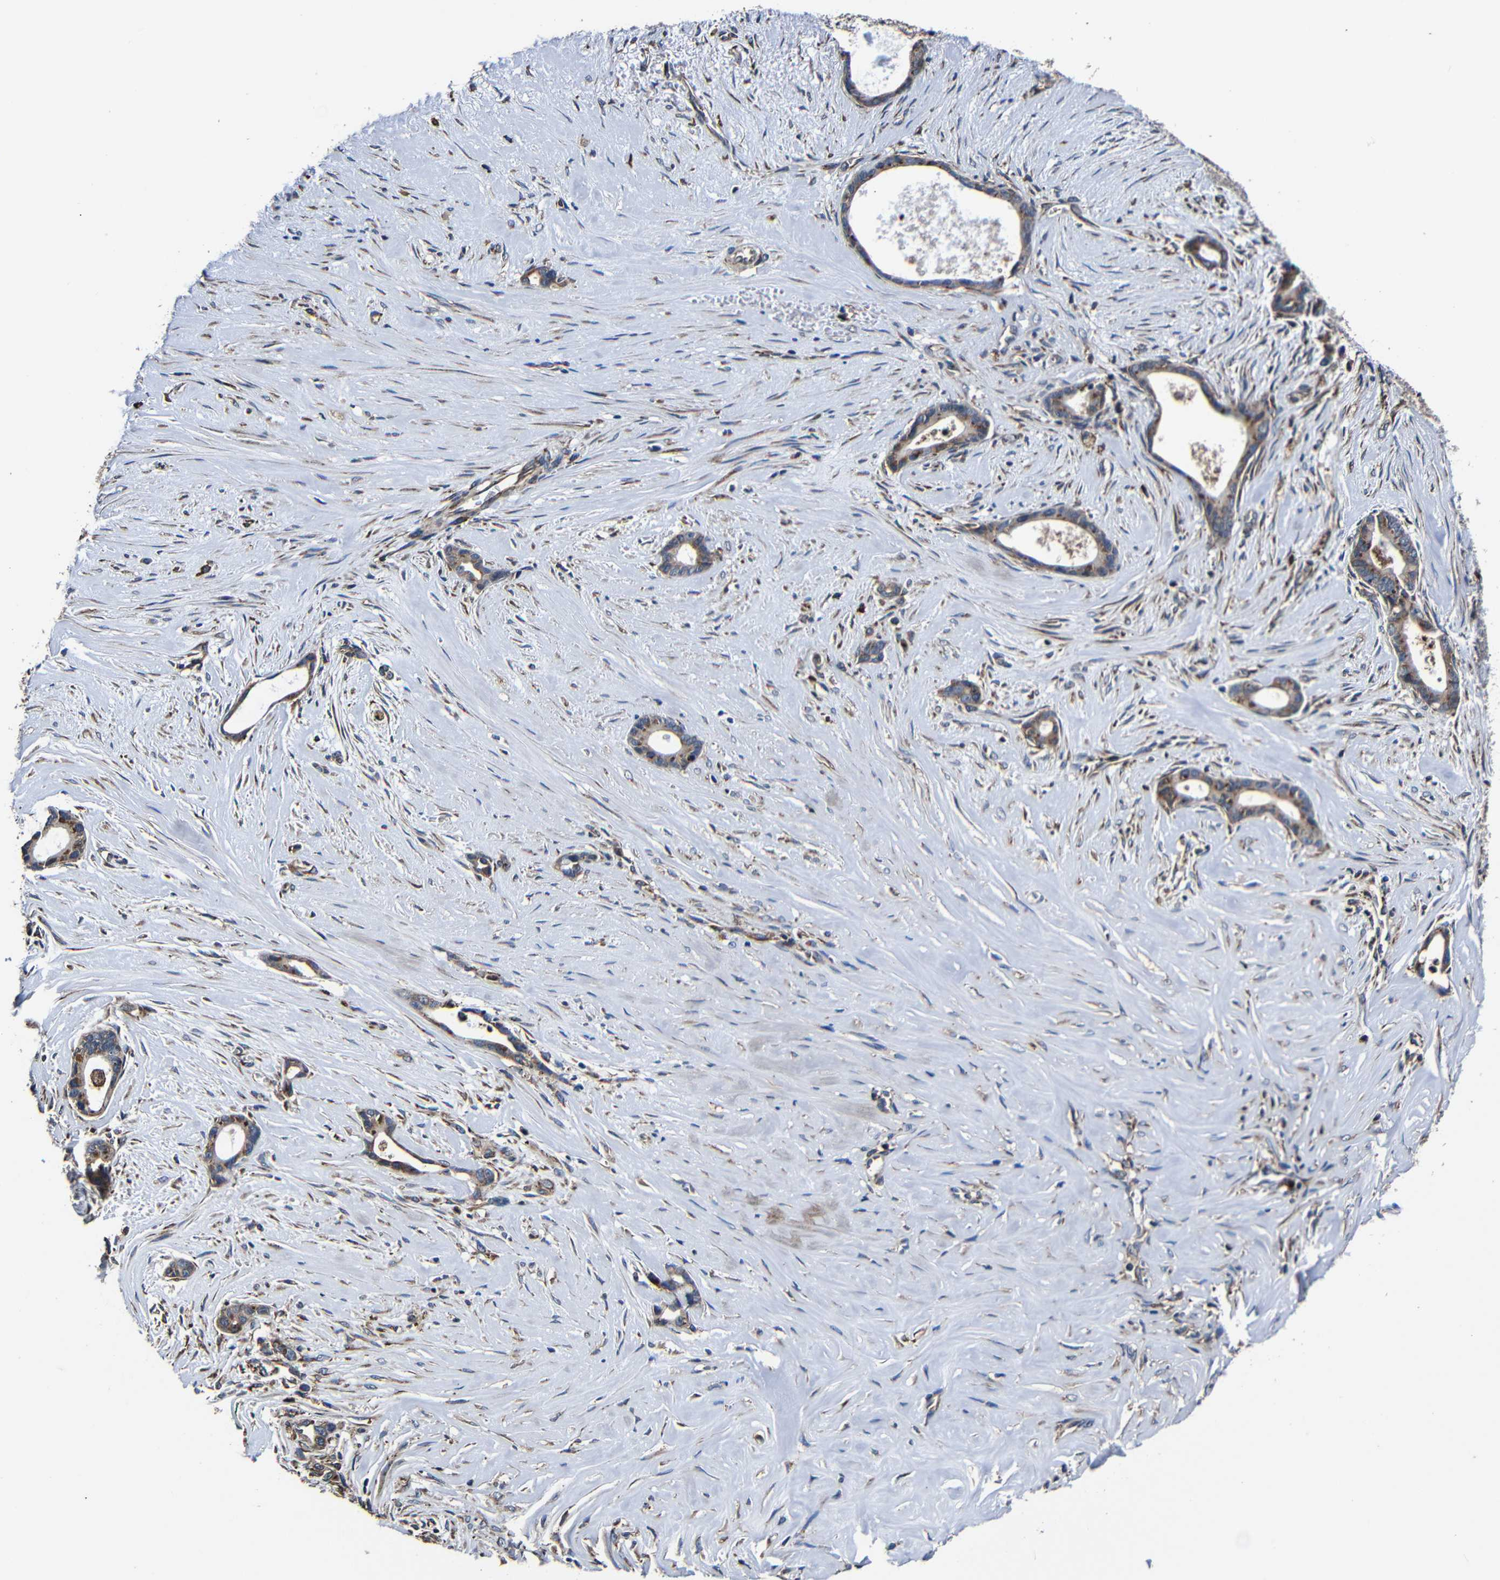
{"staining": {"intensity": "moderate", "quantity": ">75%", "location": "cytoplasmic/membranous"}, "tissue": "liver cancer", "cell_type": "Tumor cells", "image_type": "cancer", "snomed": [{"axis": "morphology", "description": "Cholangiocarcinoma"}, {"axis": "topography", "description": "Liver"}], "caption": "The photomicrograph displays a brown stain indicating the presence of a protein in the cytoplasmic/membranous of tumor cells in cholangiocarcinoma (liver).", "gene": "SCN9A", "patient": {"sex": "female", "age": 55}}